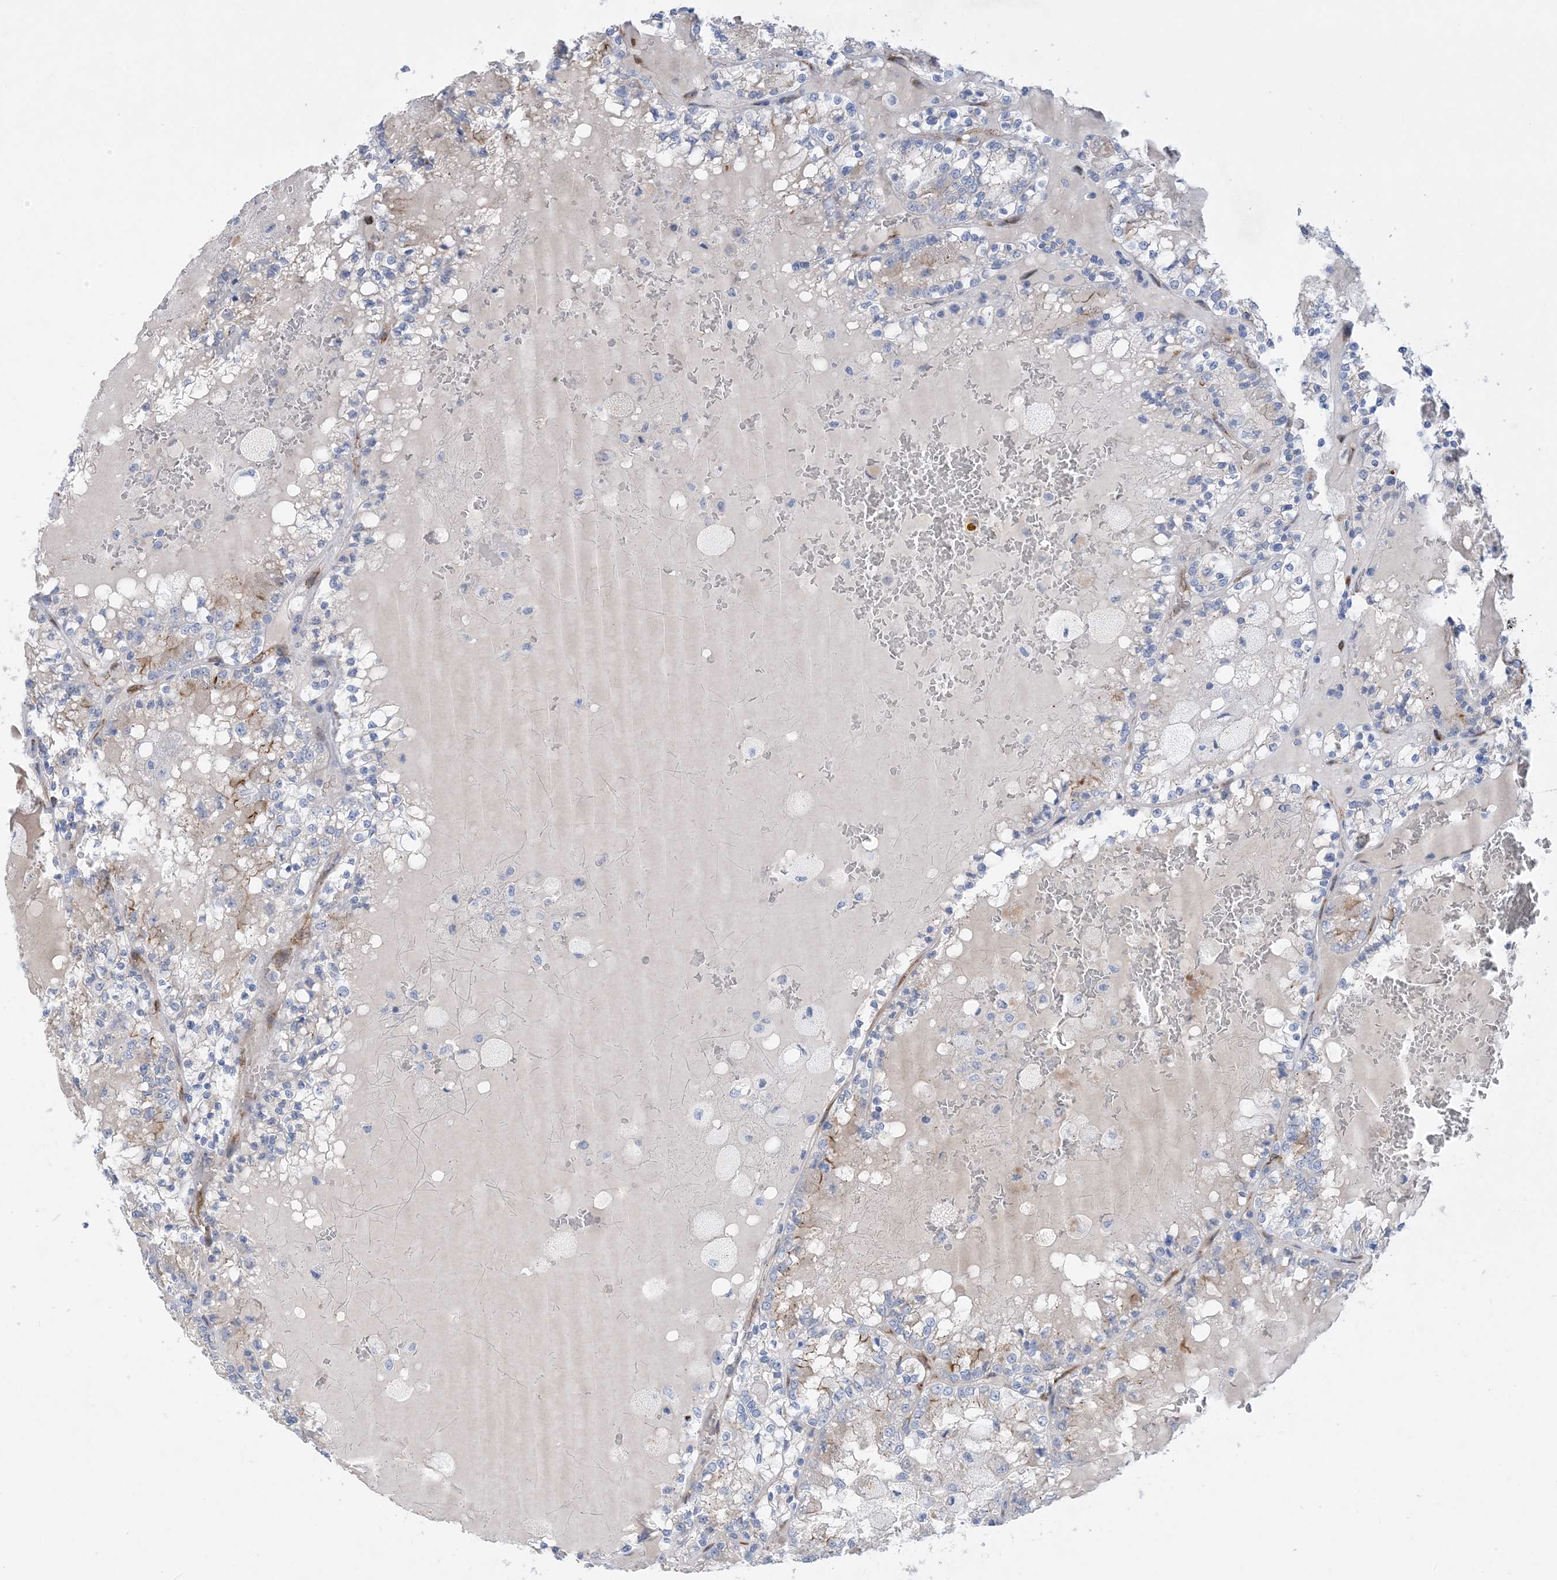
{"staining": {"intensity": "negative", "quantity": "none", "location": "none"}, "tissue": "renal cancer", "cell_type": "Tumor cells", "image_type": "cancer", "snomed": [{"axis": "morphology", "description": "Adenocarcinoma, NOS"}, {"axis": "topography", "description": "Kidney"}], "caption": "A high-resolution photomicrograph shows IHC staining of adenocarcinoma (renal), which demonstrates no significant staining in tumor cells.", "gene": "RBMS3", "patient": {"sex": "female", "age": 56}}